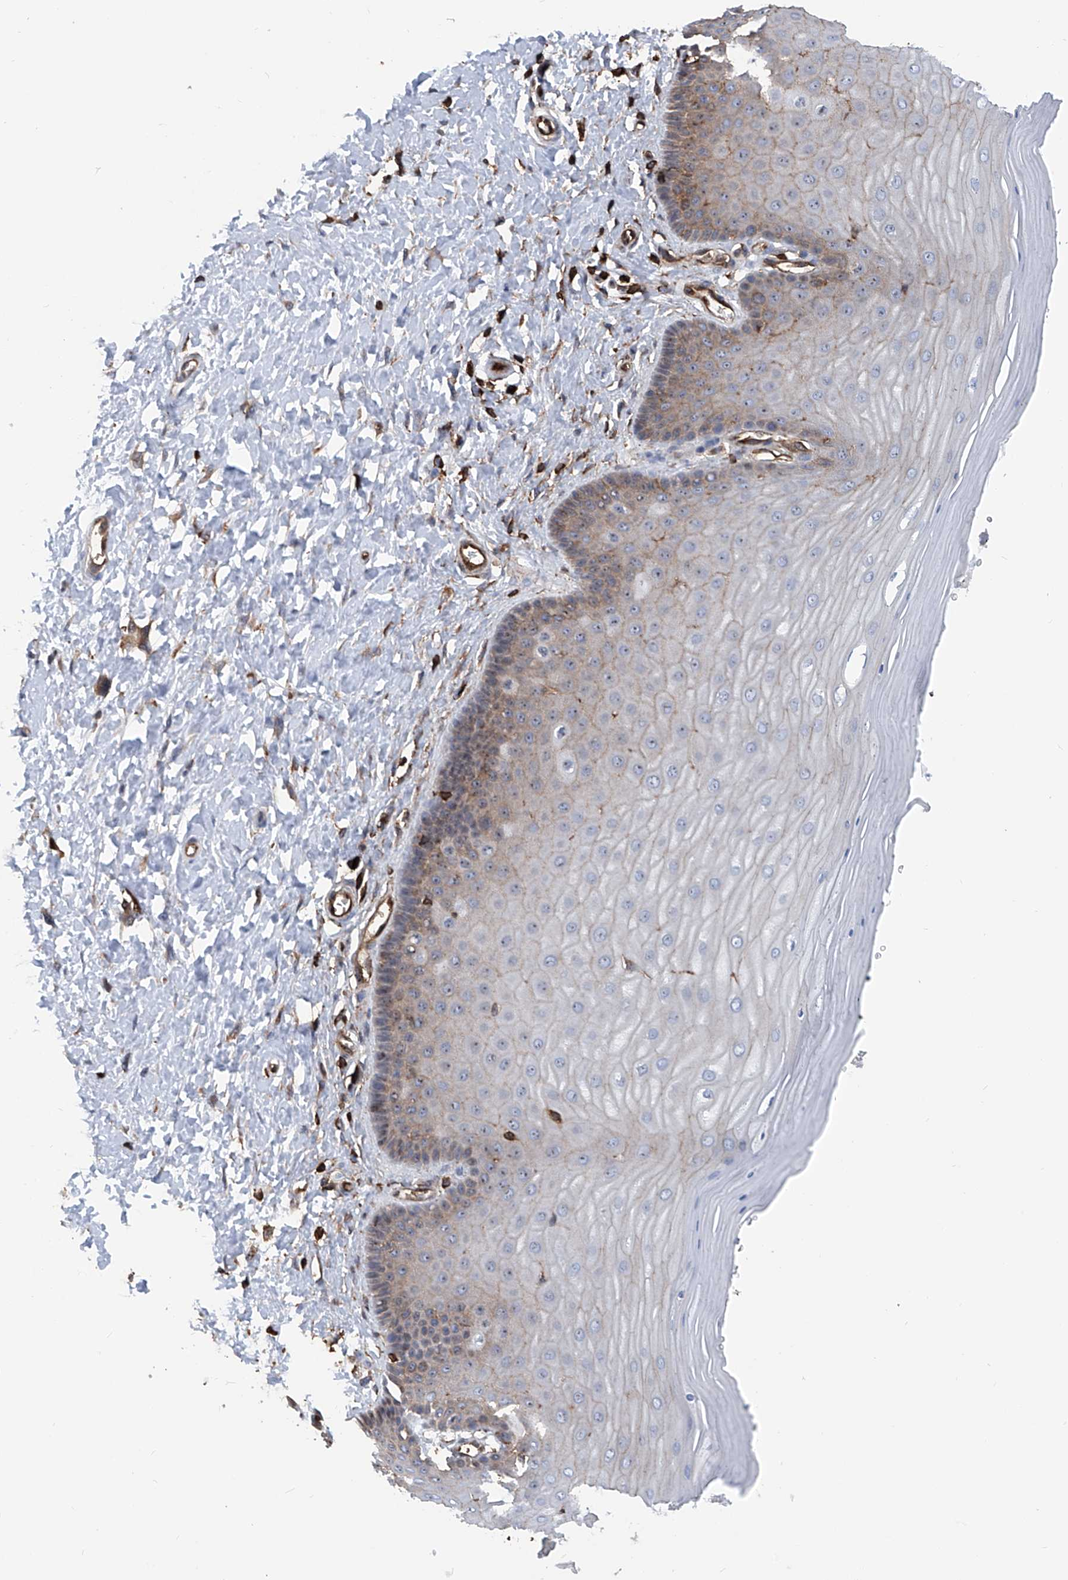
{"staining": {"intensity": "moderate", "quantity": ">75%", "location": "cytoplasmic/membranous"}, "tissue": "cervix", "cell_type": "Glandular cells", "image_type": "normal", "snomed": [{"axis": "morphology", "description": "Normal tissue, NOS"}, {"axis": "topography", "description": "Cervix"}], "caption": "Glandular cells display medium levels of moderate cytoplasmic/membranous positivity in approximately >75% of cells in unremarkable human cervix.", "gene": "ZNF484", "patient": {"sex": "female", "age": 55}}